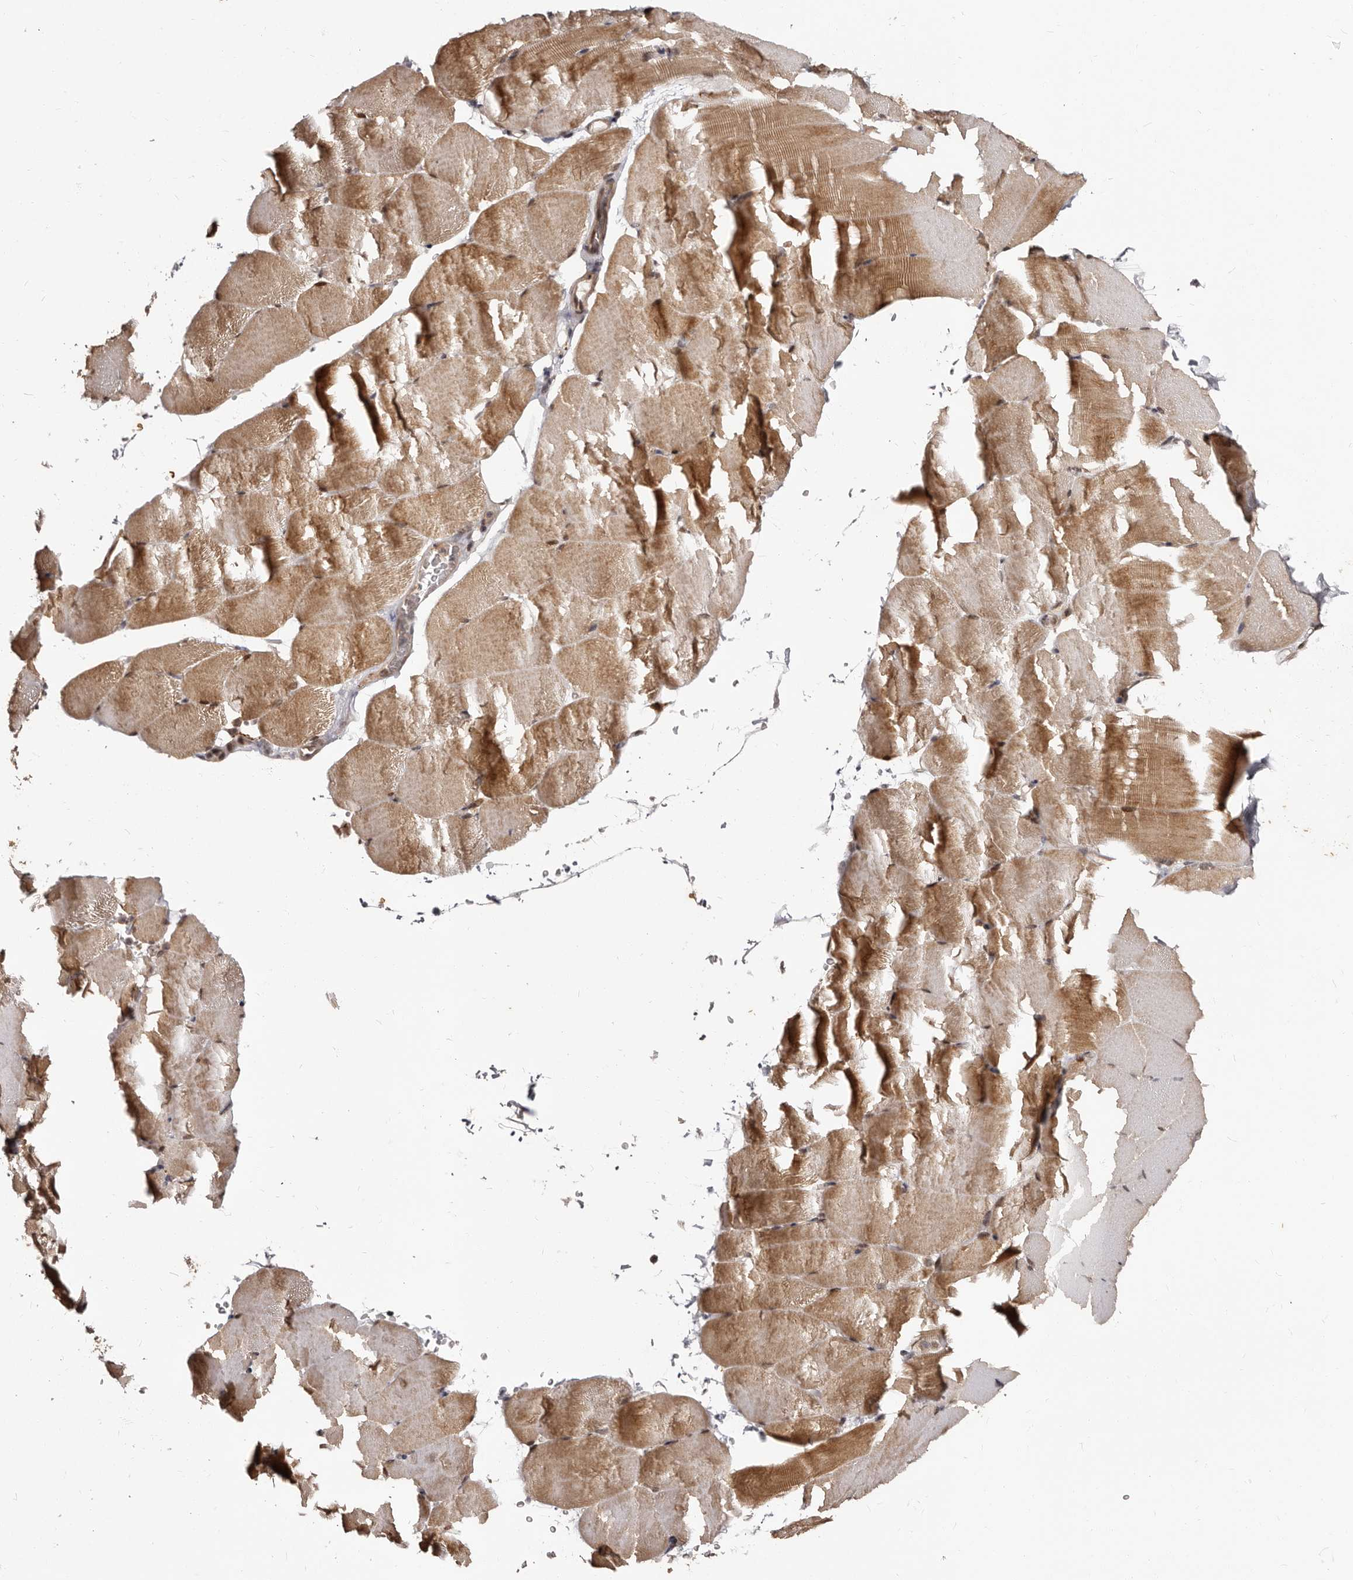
{"staining": {"intensity": "moderate", "quantity": "25%-75%", "location": "cytoplasmic/membranous"}, "tissue": "skeletal muscle", "cell_type": "Myocytes", "image_type": "normal", "snomed": [{"axis": "morphology", "description": "Normal tissue, NOS"}, {"axis": "topography", "description": "Skeletal muscle"}, {"axis": "topography", "description": "Parathyroid gland"}], "caption": "This histopathology image exhibits immunohistochemistry staining of normal human skeletal muscle, with medium moderate cytoplasmic/membranous positivity in about 25%-75% of myocytes.", "gene": "TBC1D22B", "patient": {"sex": "female", "age": 37}}